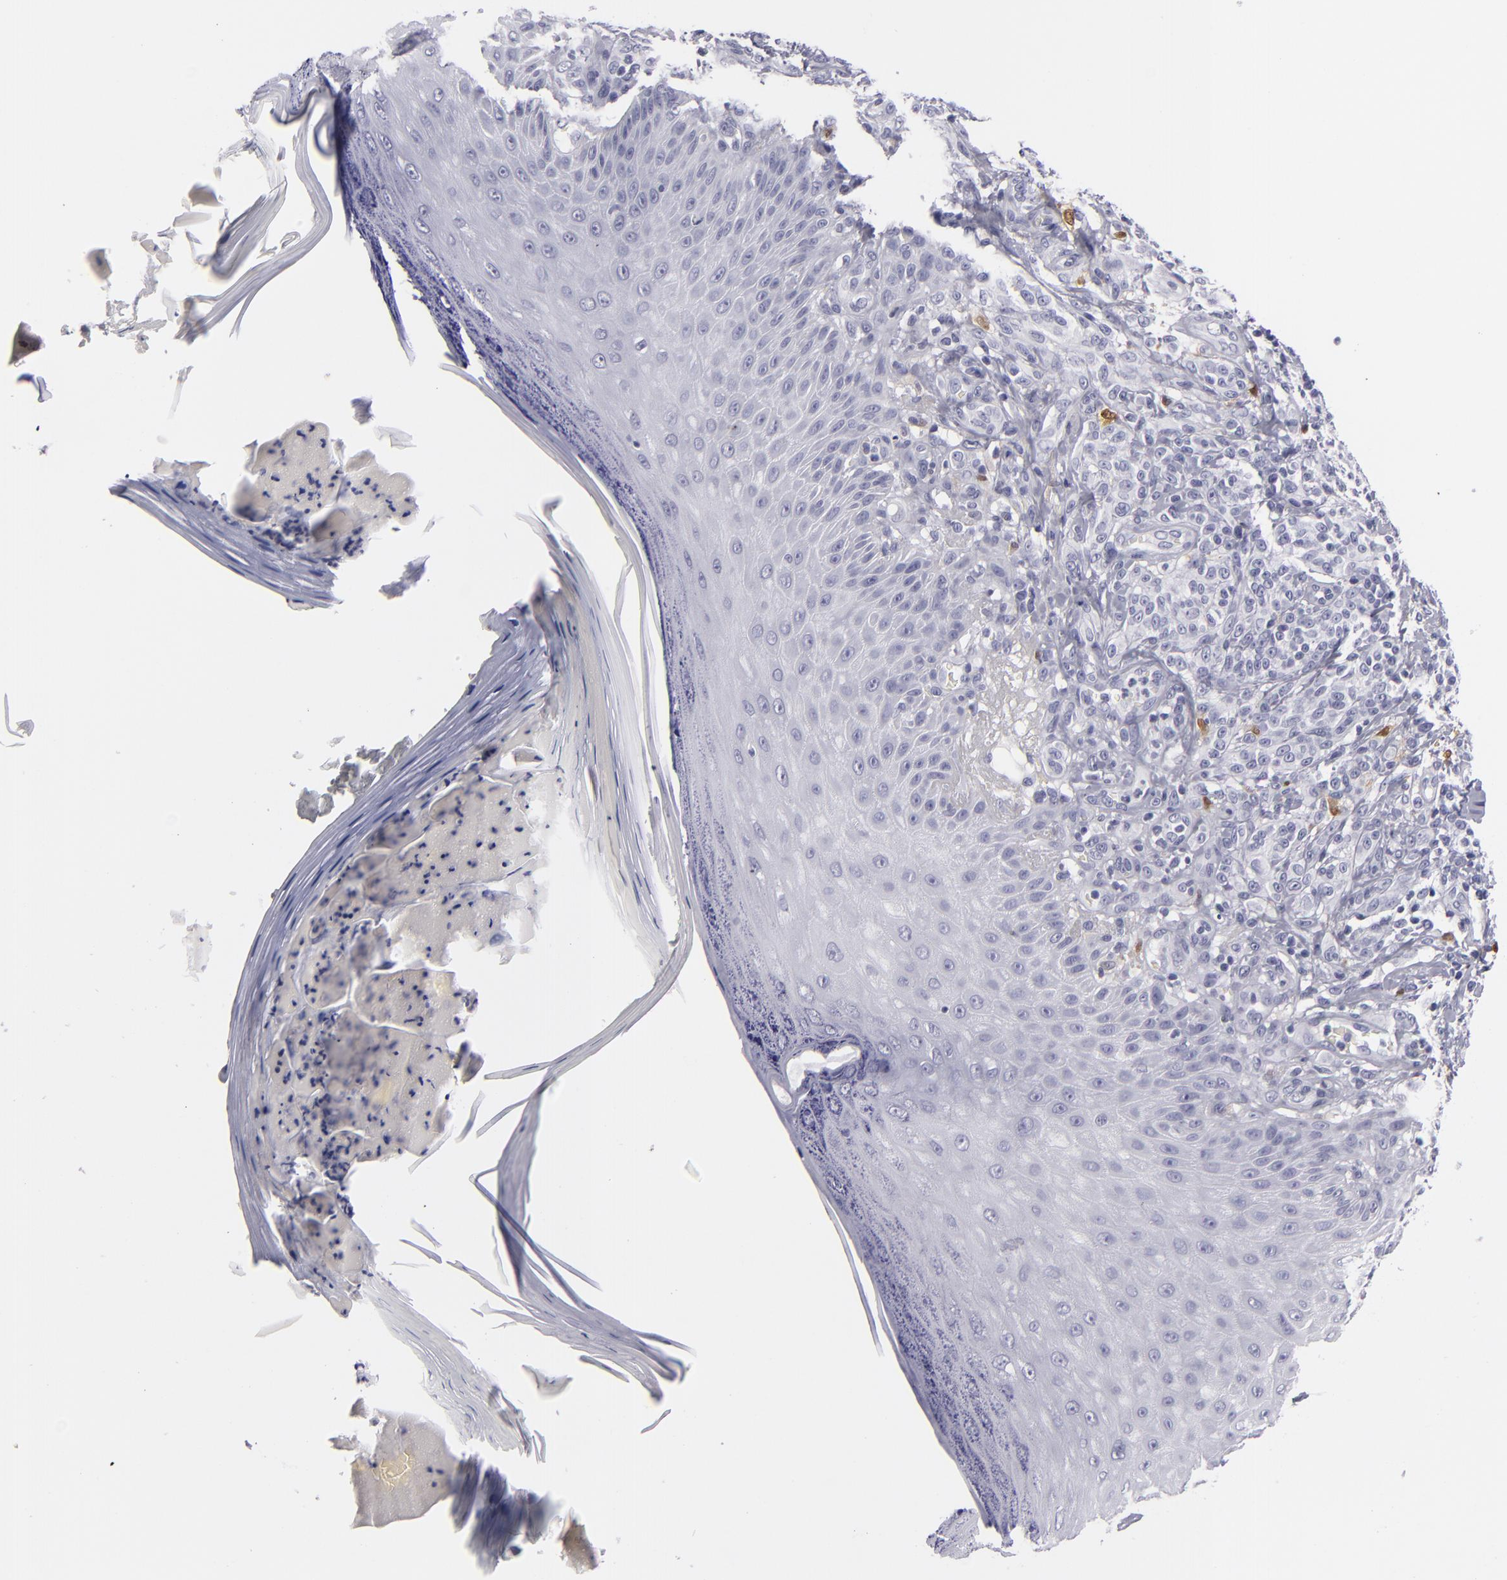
{"staining": {"intensity": "negative", "quantity": "none", "location": "none"}, "tissue": "melanoma", "cell_type": "Tumor cells", "image_type": "cancer", "snomed": [{"axis": "morphology", "description": "Malignant melanoma, NOS"}, {"axis": "topography", "description": "Skin"}], "caption": "IHC photomicrograph of neoplastic tissue: malignant melanoma stained with DAB (3,3'-diaminobenzidine) displays no significant protein staining in tumor cells. (DAB immunohistochemistry with hematoxylin counter stain).", "gene": "F13A1", "patient": {"sex": "male", "age": 57}}